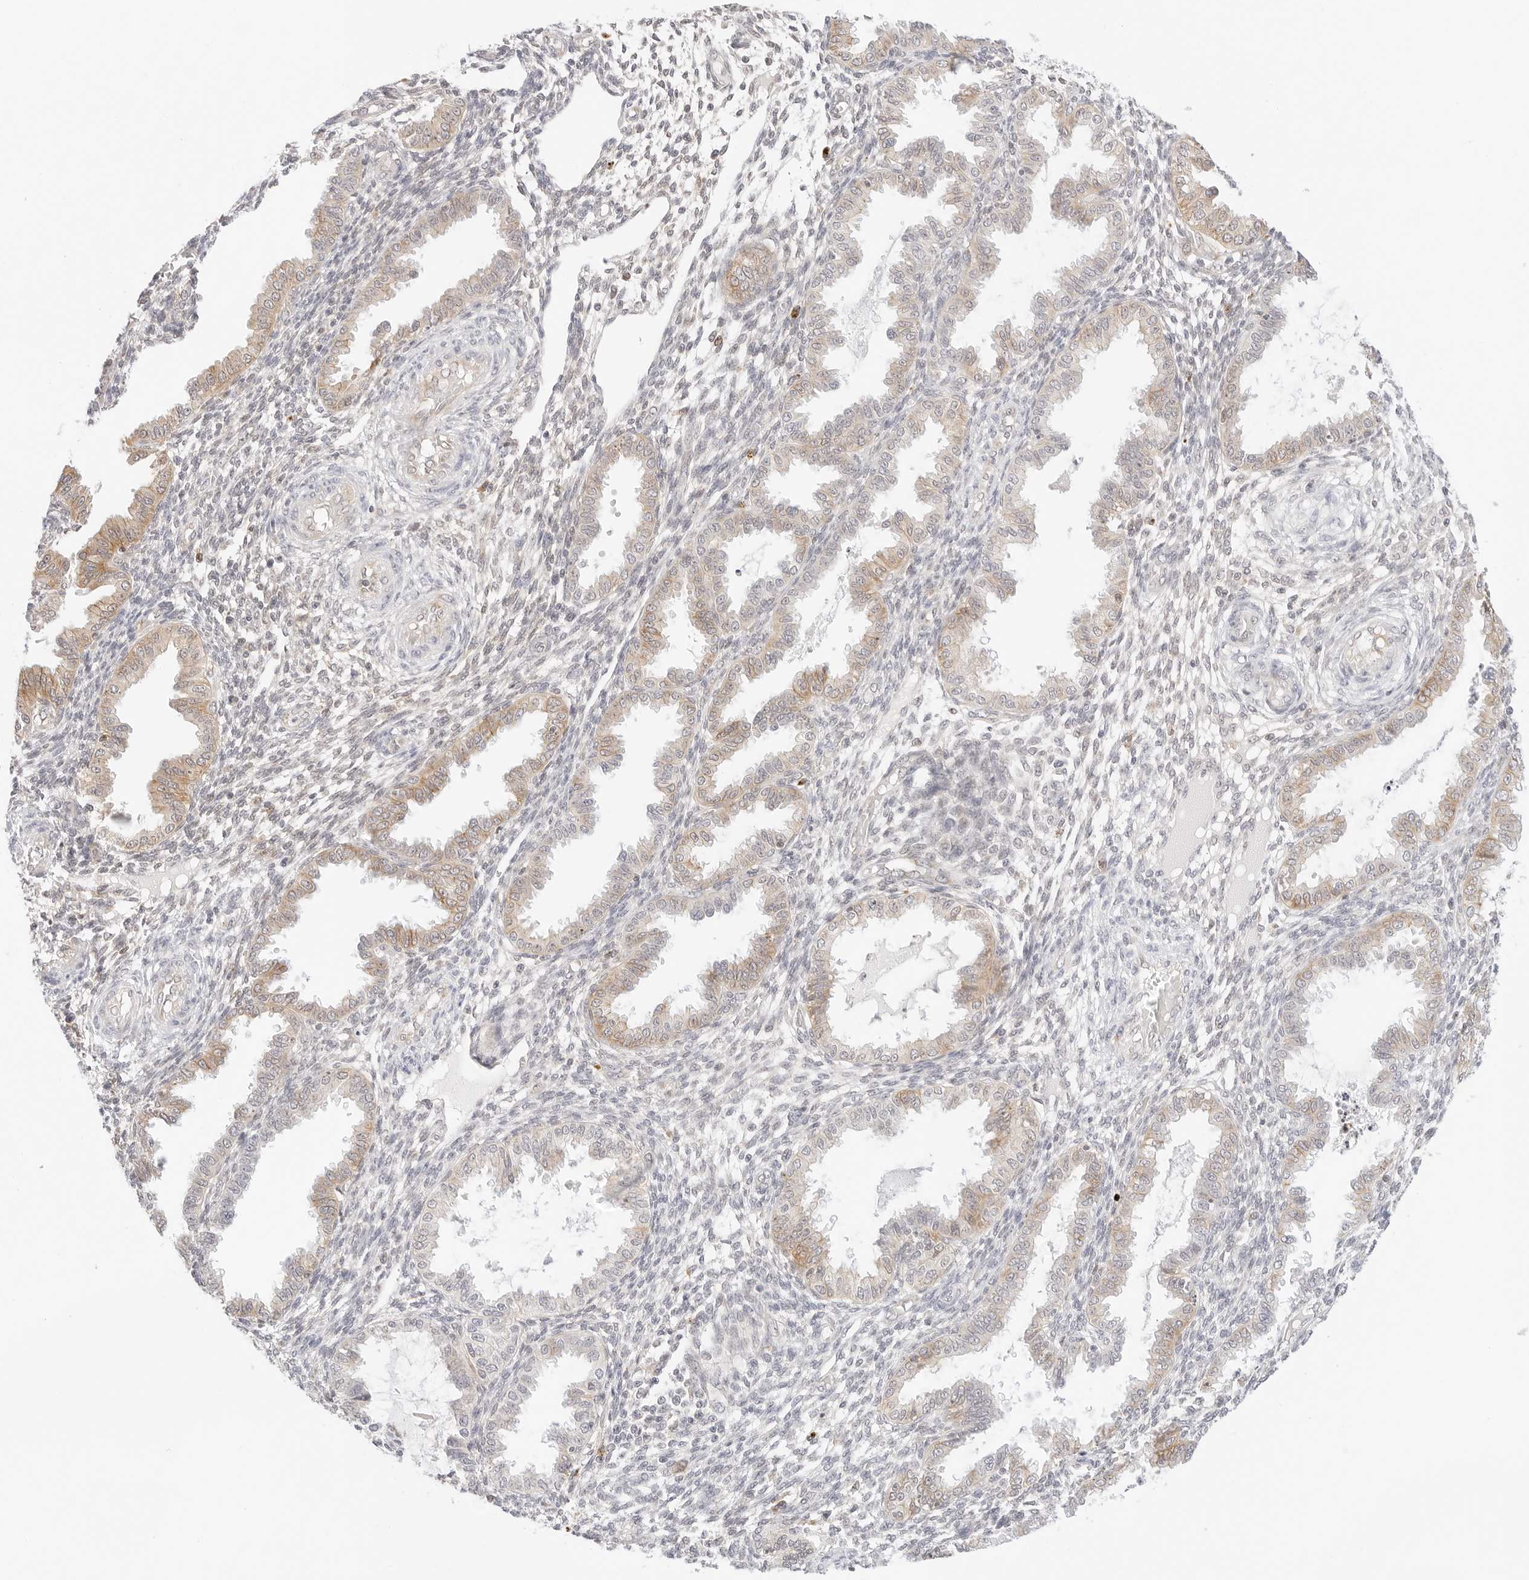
{"staining": {"intensity": "weak", "quantity": "25%-75%", "location": "cytoplasmic/membranous"}, "tissue": "endometrium", "cell_type": "Cells in endometrial stroma", "image_type": "normal", "snomed": [{"axis": "morphology", "description": "Normal tissue, NOS"}, {"axis": "topography", "description": "Endometrium"}], "caption": "High-magnification brightfield microscopy of normal endometrium stained with DAB (brown) and counterstained with hematoxylin (blue). cells in endometrial stroma exhibit weak cytoplasmic/membranous positivity is seen in approximately25%-75% of cells.", "gene": "ERO1B", "patient": {"sex": "female", "age": 33}}